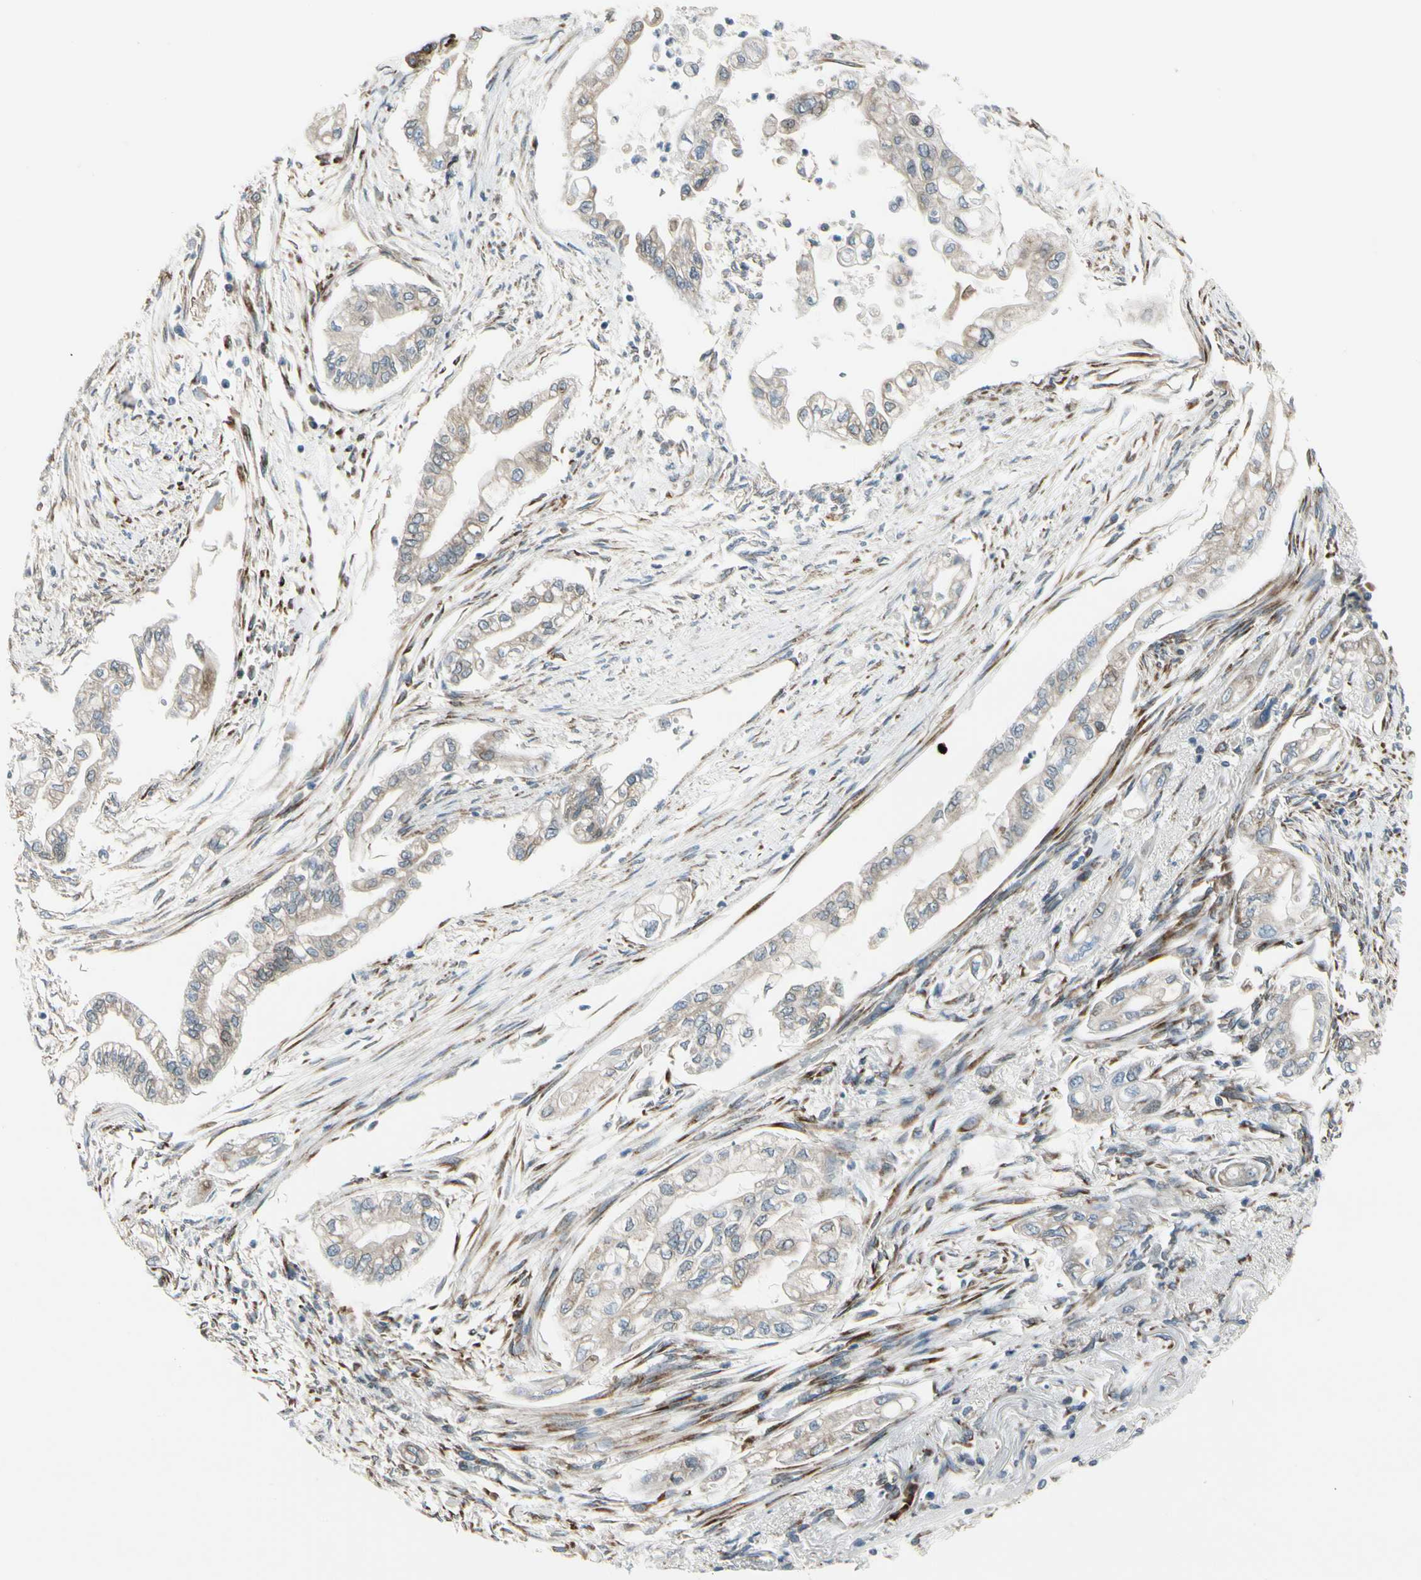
{"staining": {"intensity": "weak", "quantity": ">75%", "location": "cytoplasmic/membranous"}, "tissue": "pancreatic cancer", "cell_type": "Tumor cells", "image_type": "cancer", "snomed": [{"axis": "morphology", "description": "Normal tissue, NOS"}, {"axis": "topography", "description": "Pancreas"}], "caption": "Pancreatic cancer stained with a brown dye shows weak cytoplasmic/membranous positive expression in about >75% of tumor cells.", "gene": "FNDC3A", "patient": {"sex": "male", "age": 42}}